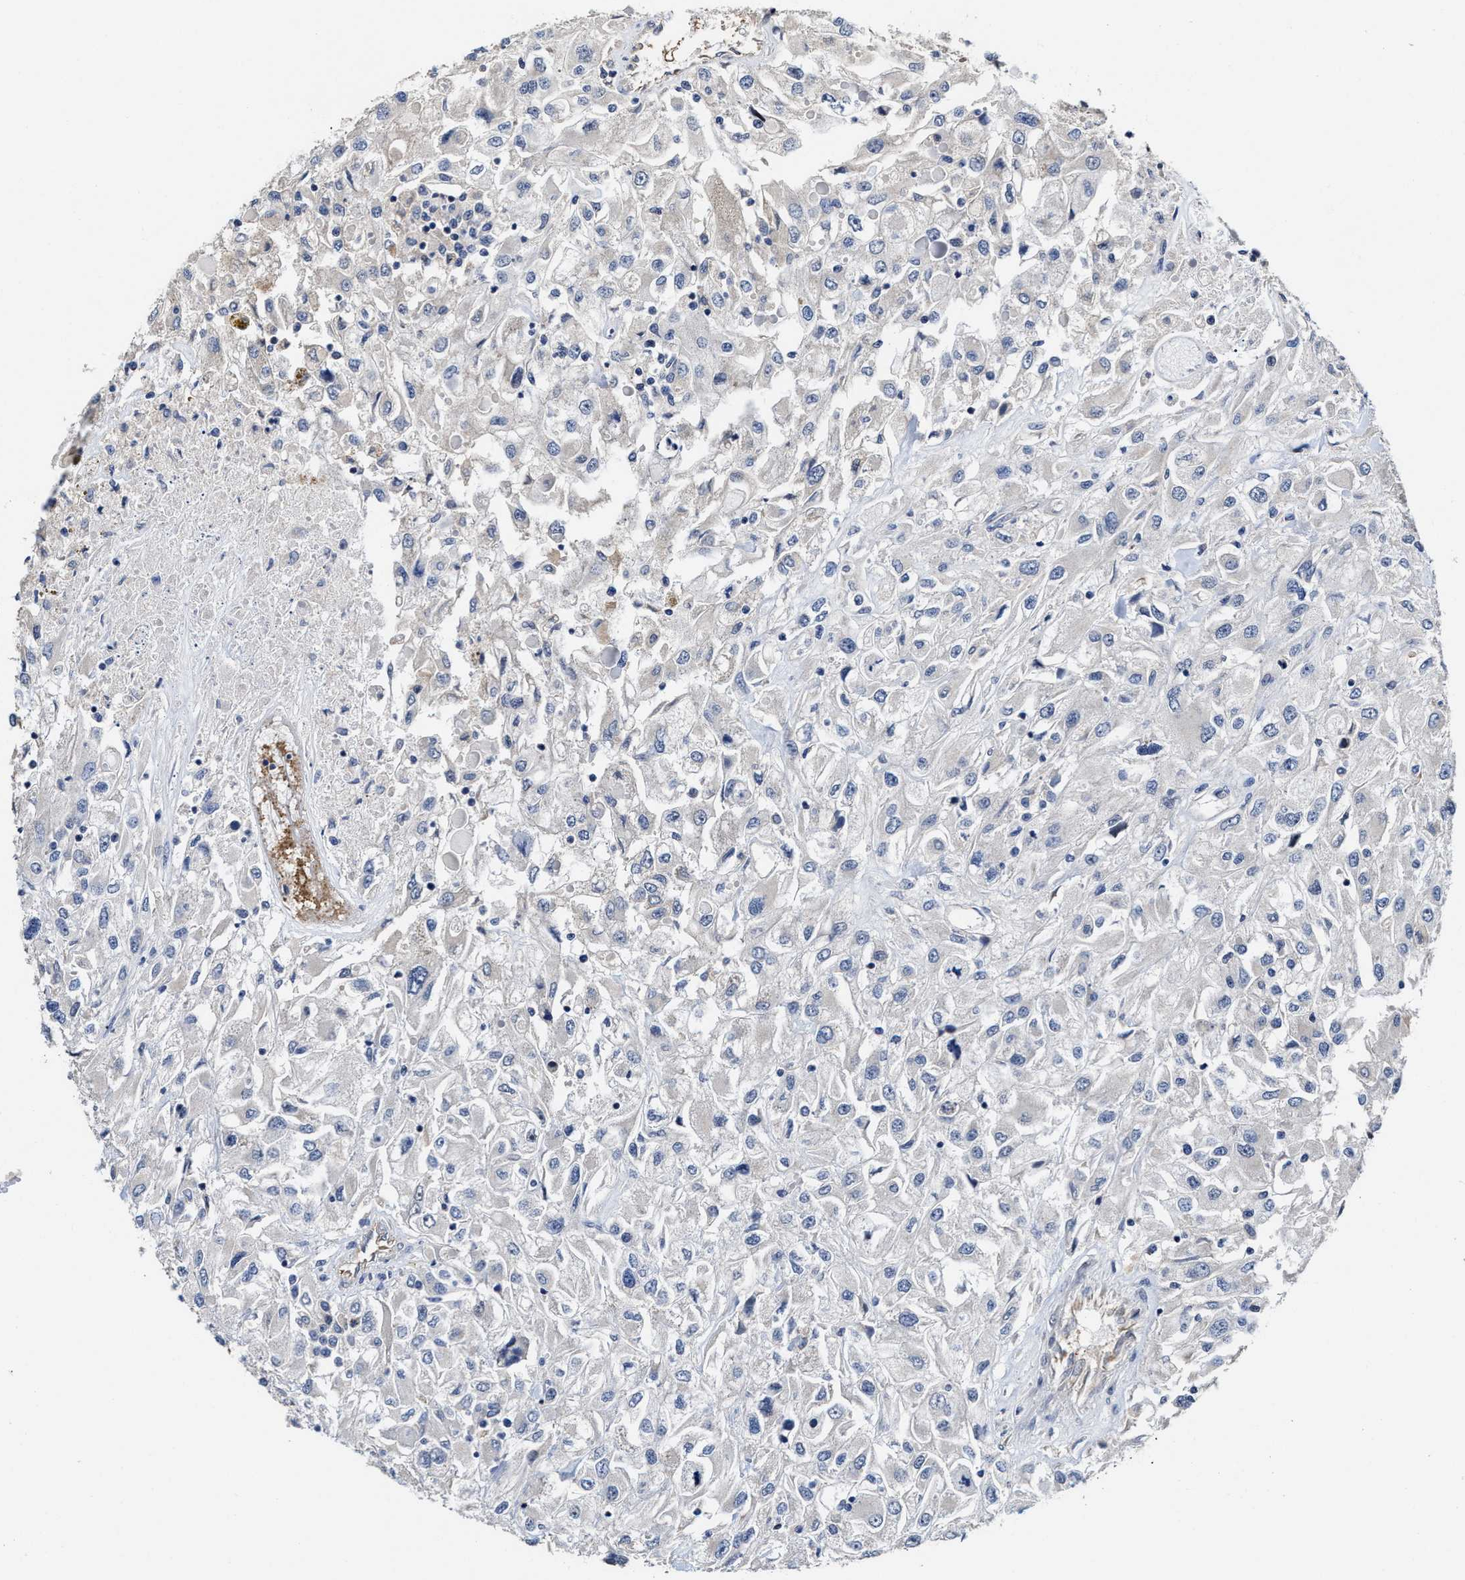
{"staining": {"intensity": "negative", "quantity": "none", "location": "none"}, "tissue": "renal cancer", "cell_type": "Tumor cells", "image_type": "cancer", "snomed": [{"axis": "morphology", "description": "Adenocarcinoma, NOS"}, {"axis": "topography", "description": "Kidney"}], "caption": "Tumor cells are negative for brown protein staining in renal adenocarcinoma.", "gene": "TRAF6", "patient": {"sex": "female", "age": 52}}